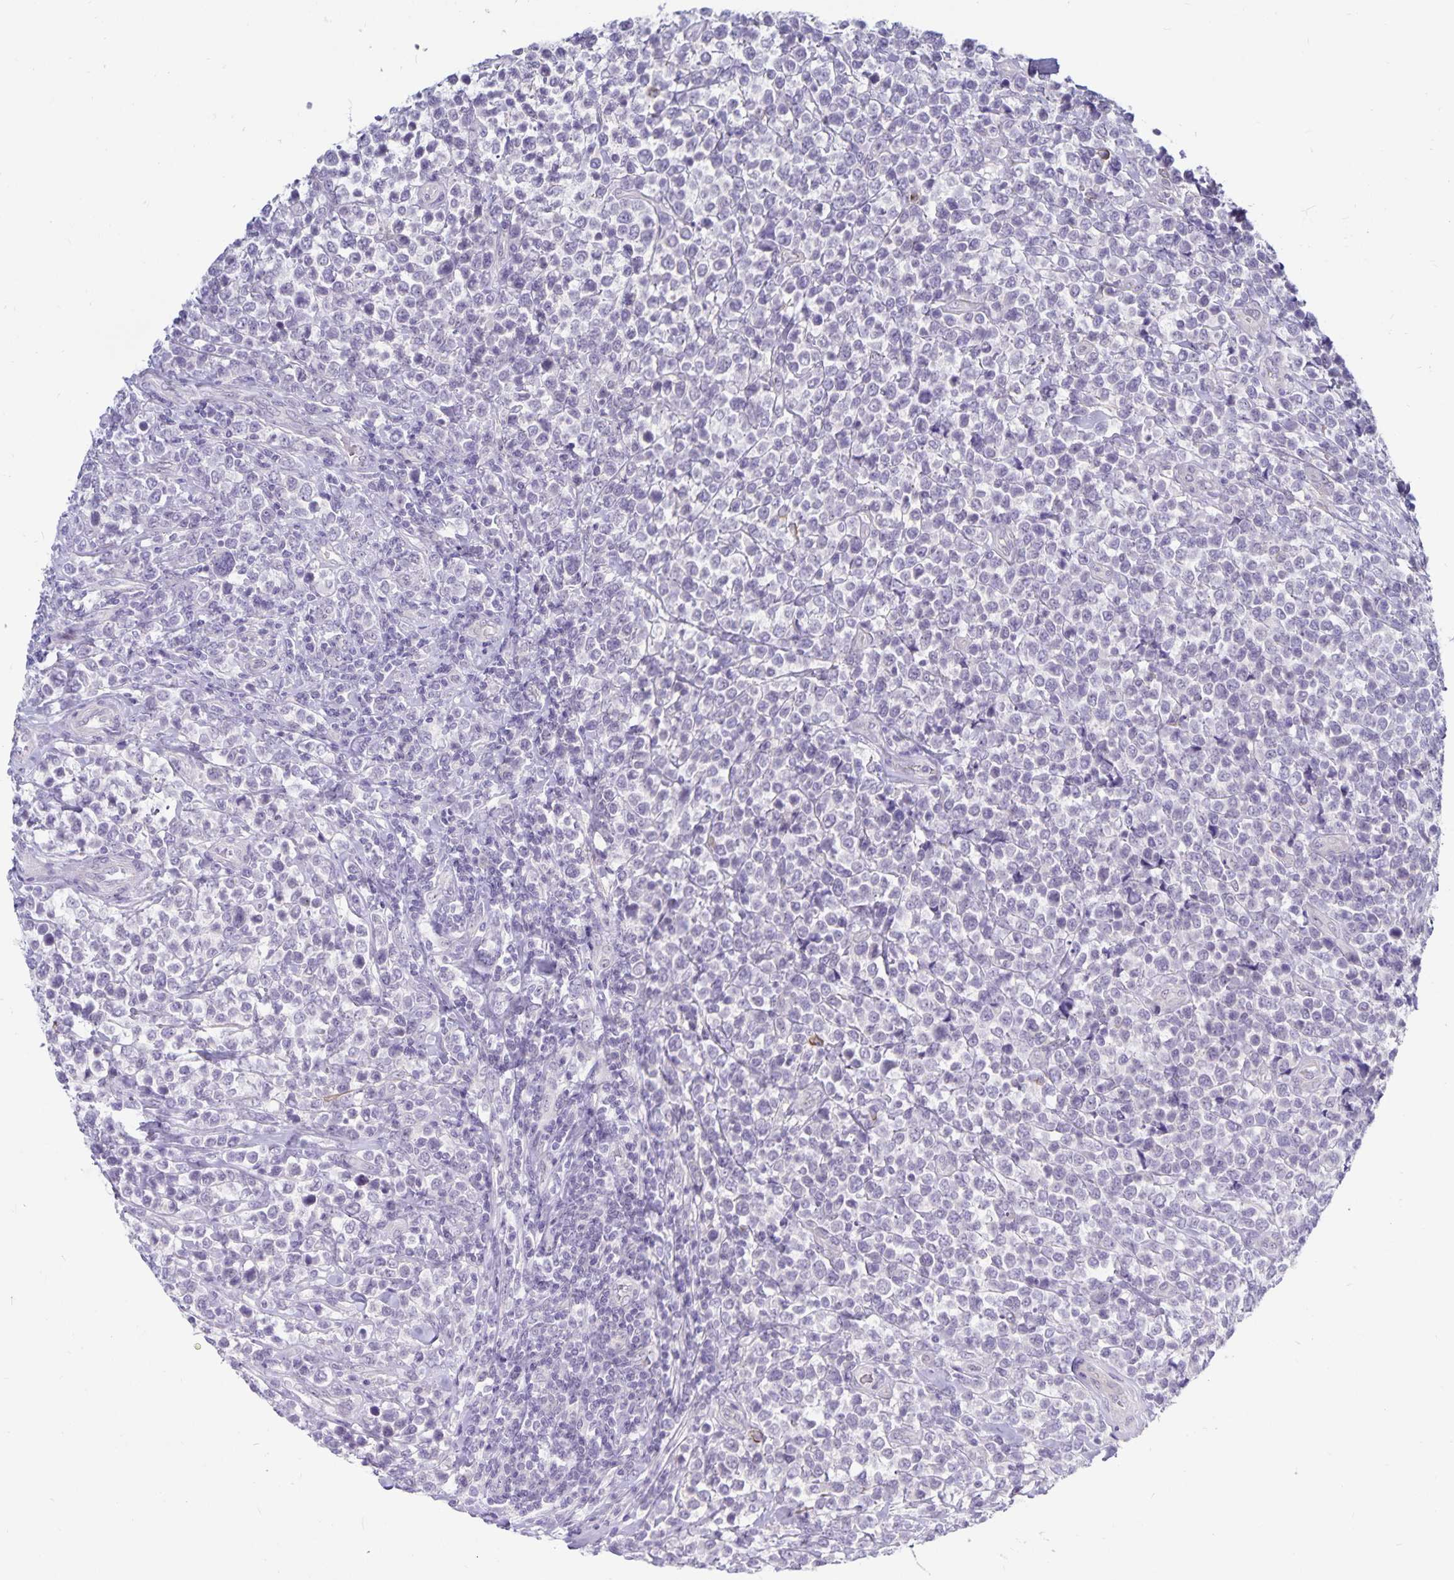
{"staining": {"intensity": "negative", "quantity": "none", "location": "none"}, "tissue": "lymphoma", "cell_type": "Tumor cells", "image_type": "cancer", "snomed": [{"axis": "morphology", "description": "Malignant lymphoma, non-Hodgkin's type, High grade"}, {"axis": "topography", "description": "Soft tissue"}], "caption": "High magnification brightfield microscopy of lymphoma stained with DAB (brown) and counterstained with hematoxylin (blue): tumor cells show no significant staining. (Stains: DAB IHC with hematoxylin counter stain, Microscopy: brightfield microscopy at high magnification).", "gene": "CDKN2B", "patient": {"sex": "female", "age": 56}}